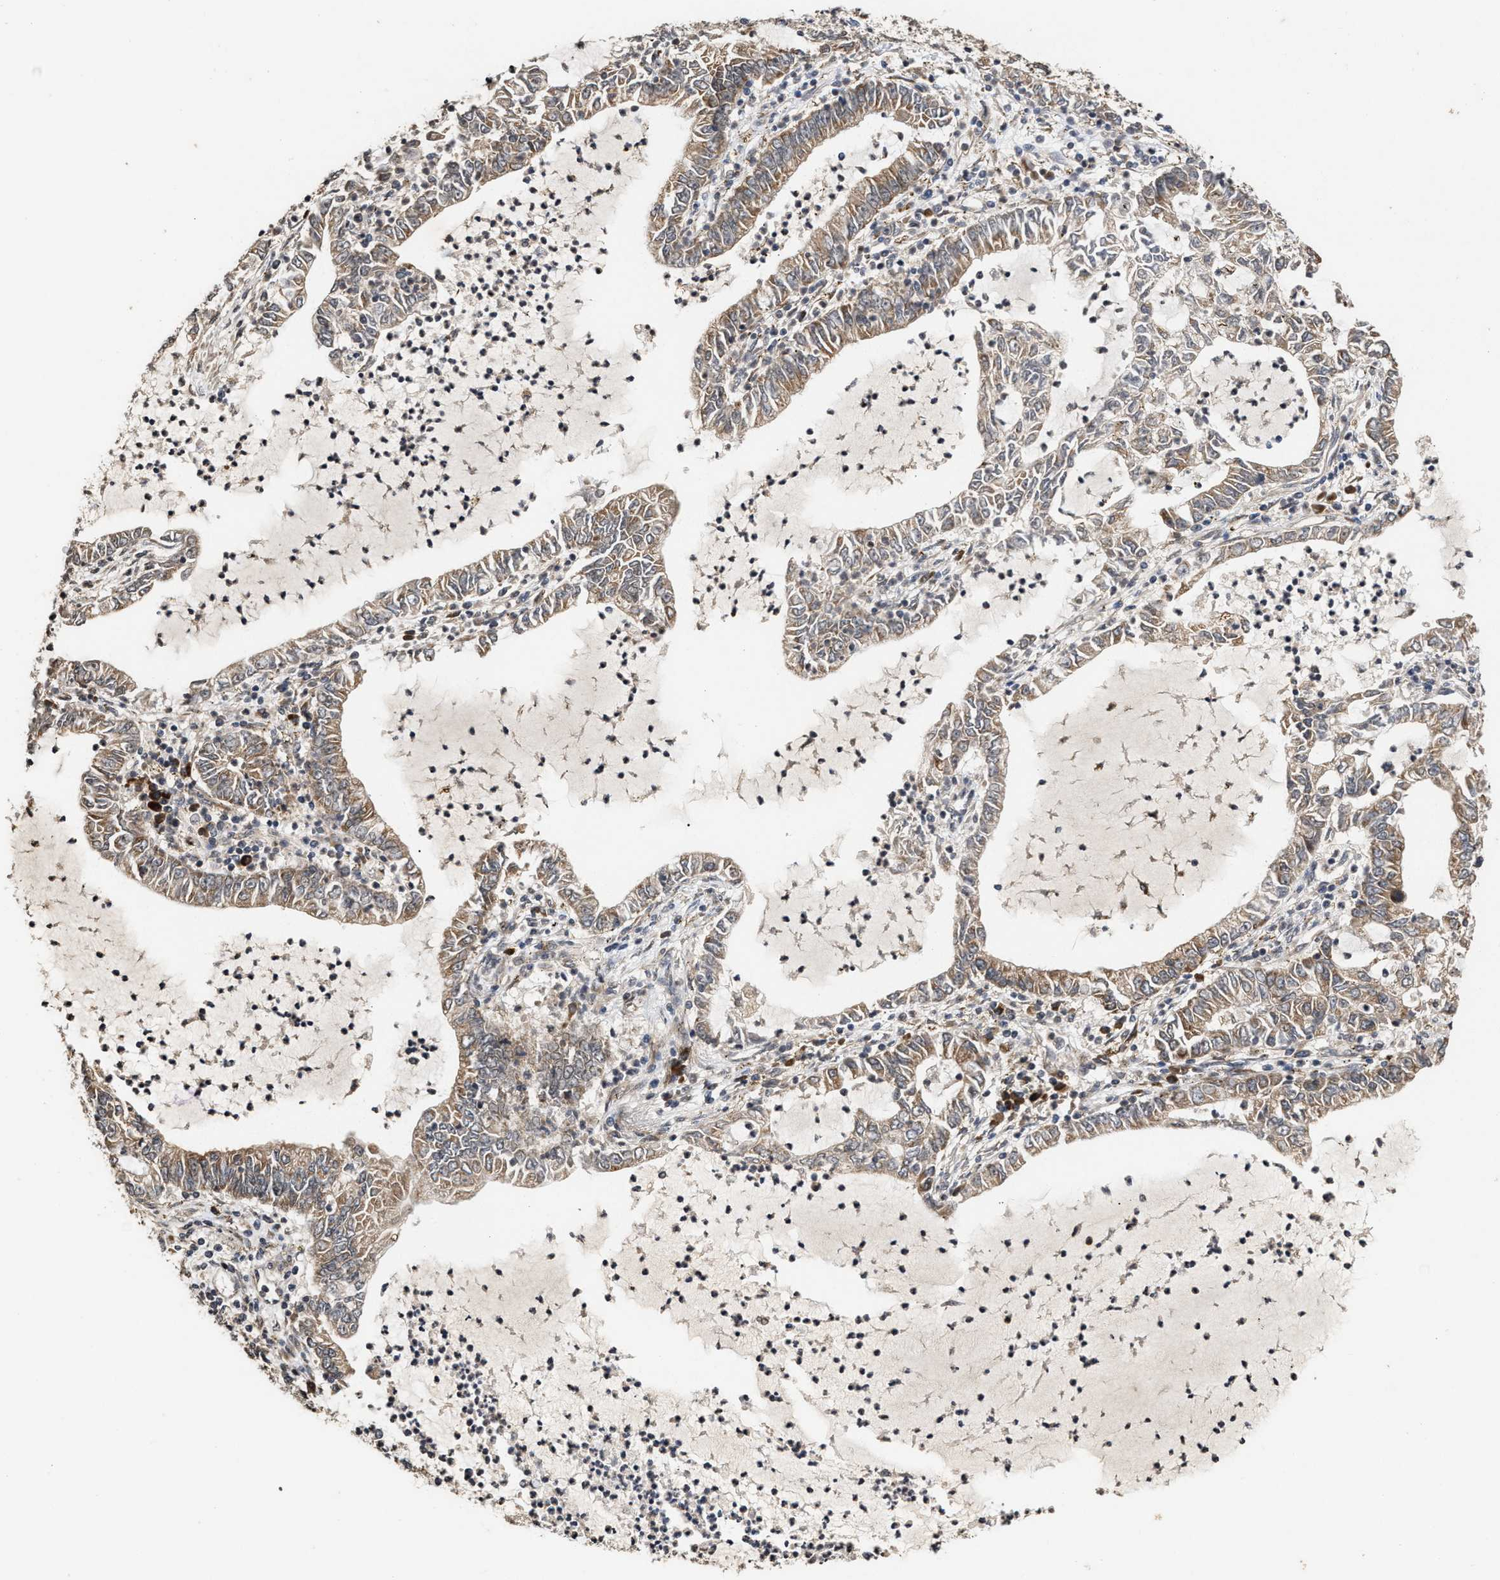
{"staining": {"intensity": "moderate", "quantity": ">75%", "location": "cytoplasmic/membranous"}, "tissue": "lung cancer", "cell_type": "Tumor cells", "image_type": "cancer", "snomed": [{"axis": "morphology", "description": "Adenocarcinoma, NOS"}, {"axis": "topography", "description": "Lung"}], "caption": "Immunohistochemistry (IHC) image of neoplastic tissue: lung cancer (adenocarcinoma) stained using IHC shows medium levels of moderate protein expression localized specifically in the cytoplasmic/membranous of tumor cells, appearing as a cytoplasmic/membranous brown color.", "gene": "SAR1A", "patient": {"sex": "female", "age": 51}}